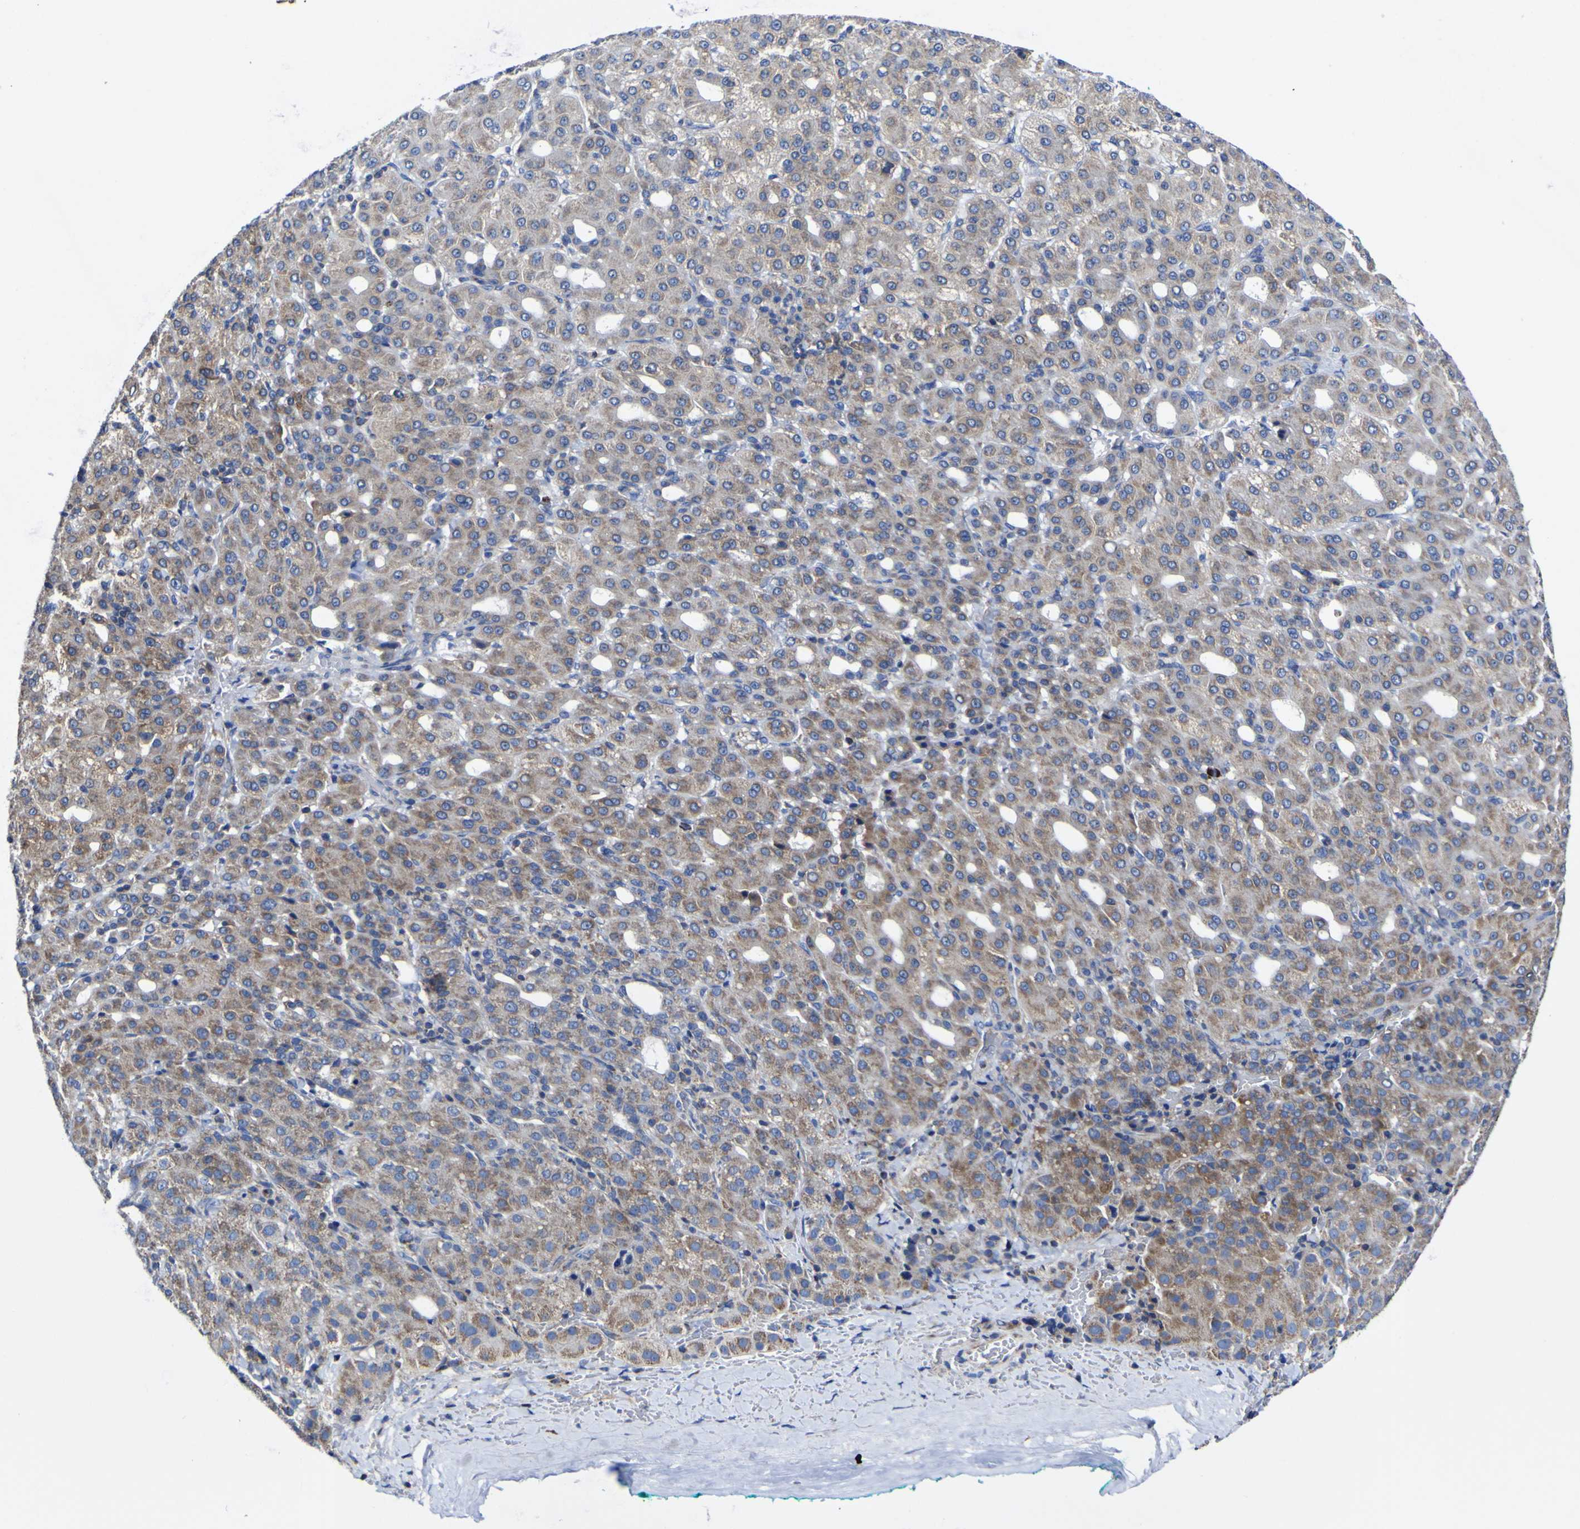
{"staining": {"intensity": "moderate", "quantity": "25%-75%", "location": "cytoplasmic/membranous"}, "tissue": "liver cancer", "cell_type": "Tumor cells", "image_type": "cancer", "snomed": [{"axis": "morphology", "description": "Carcinoma, Hepatocellular, NOS"}, {"axis": "topography", "description": "Liver"}], "caption": "Approximately 25%-75% of tumor cells in human liver cancer display moderate cytoplasmic/membranous protein expression as visualized by brown immunohistochemical staining.", "gene": "CCDC90B", "patient": {"sex": "male", "age": 65}}